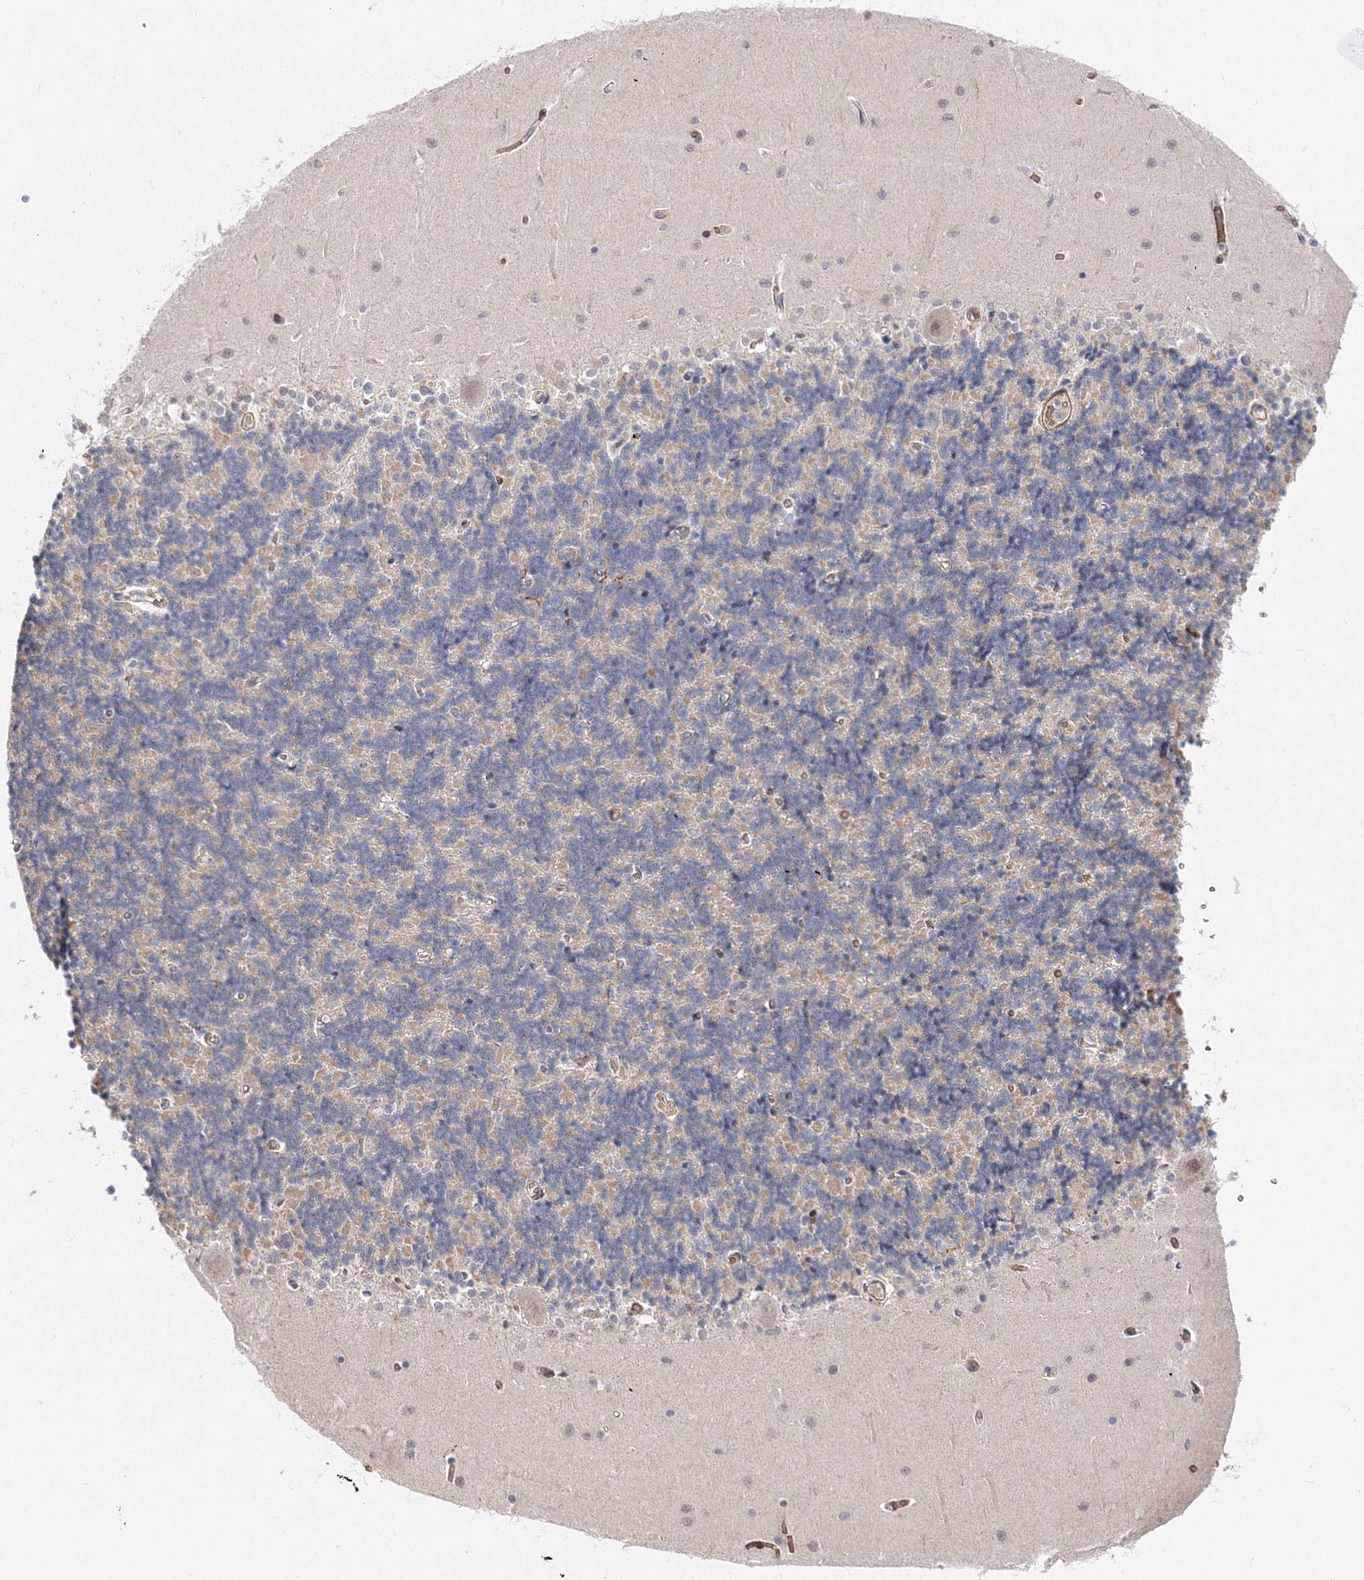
{"staining": {"intensity": "moderate", "quantity": "<25%", "location": "cytoplasmic/membranous"}, "tissue": "cerebellum", "cell_type": "Cells in granular layer", "image_type": "normal", "snomed": [{"axis": "morphology", "description": "Normal tissue, NOS"}, {"axis": "topography", "description": "Cerebellum"}], "caption": "Human cerebellum stained with a brown dye demonstrates moderate cytoplasmic/membranous positive staining in about <25% of cells in granular layer.", "gene": "C11orf52", "patient": {"sex": "male", "age": 37}}